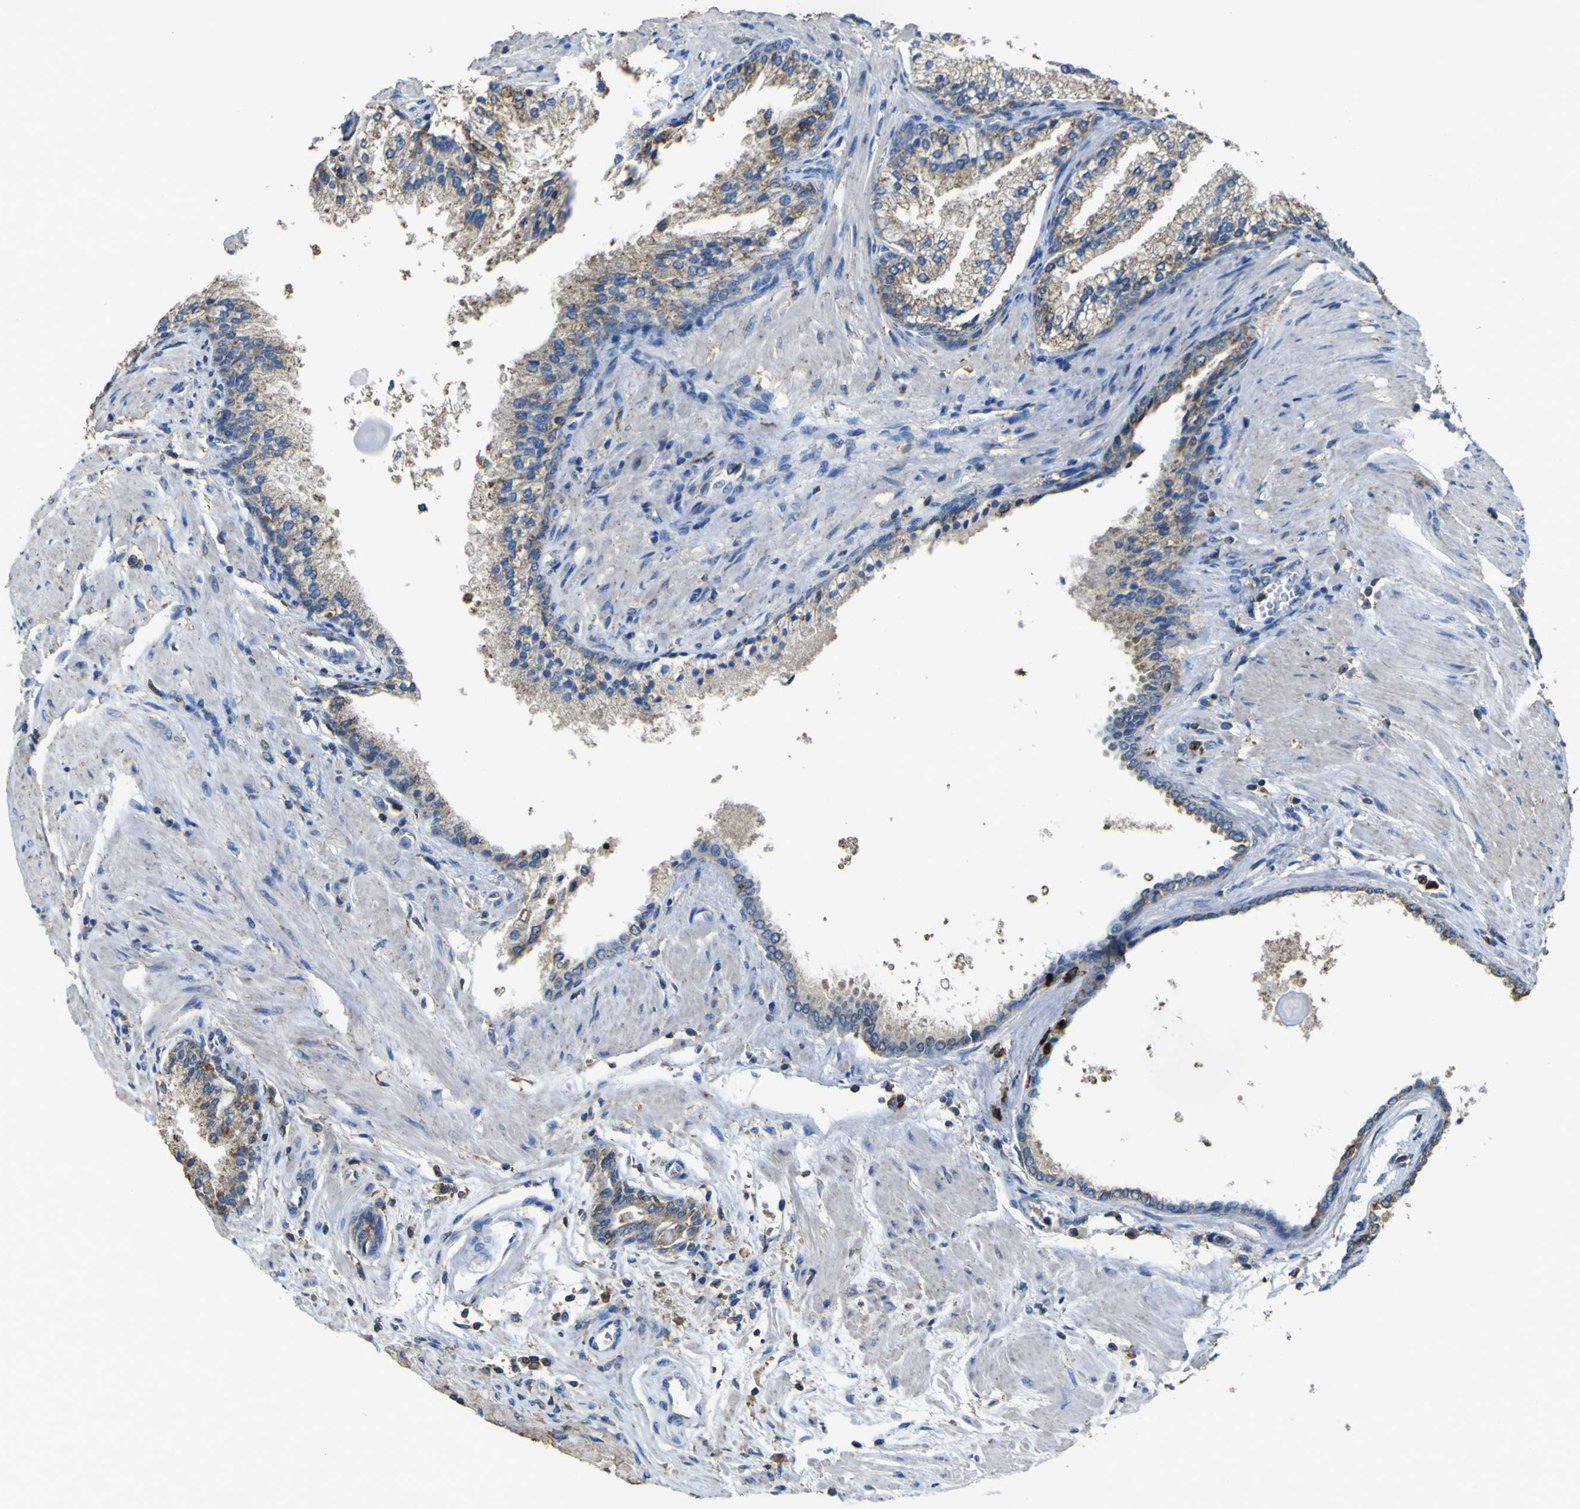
{"staining": {"intensity": "moderate", "quantity": ">75%", "location": "cytoplasmic/membranous"}, "tissue": "prostate cancer", "cell_type": "Tumor cells", "image_type": "cancer", "snomed": [{"axis": "morphology", "description": "Adenocarcinoma, High grade"}, {"axis": "topography", "description": "Prostate"}], "caption": "IHC image of neoplastic tissue: prostate high-grade adenocarcinoma stained using immunohistochemistry reveals medium levels of moderate protein expression localized specifically in the cytoplasmic/membranous of tumor cells, appearing as a cytoplasmic/membranous brown color.", "gene": "ACSL3", "patient": {"sex": "male", "age": 58}}